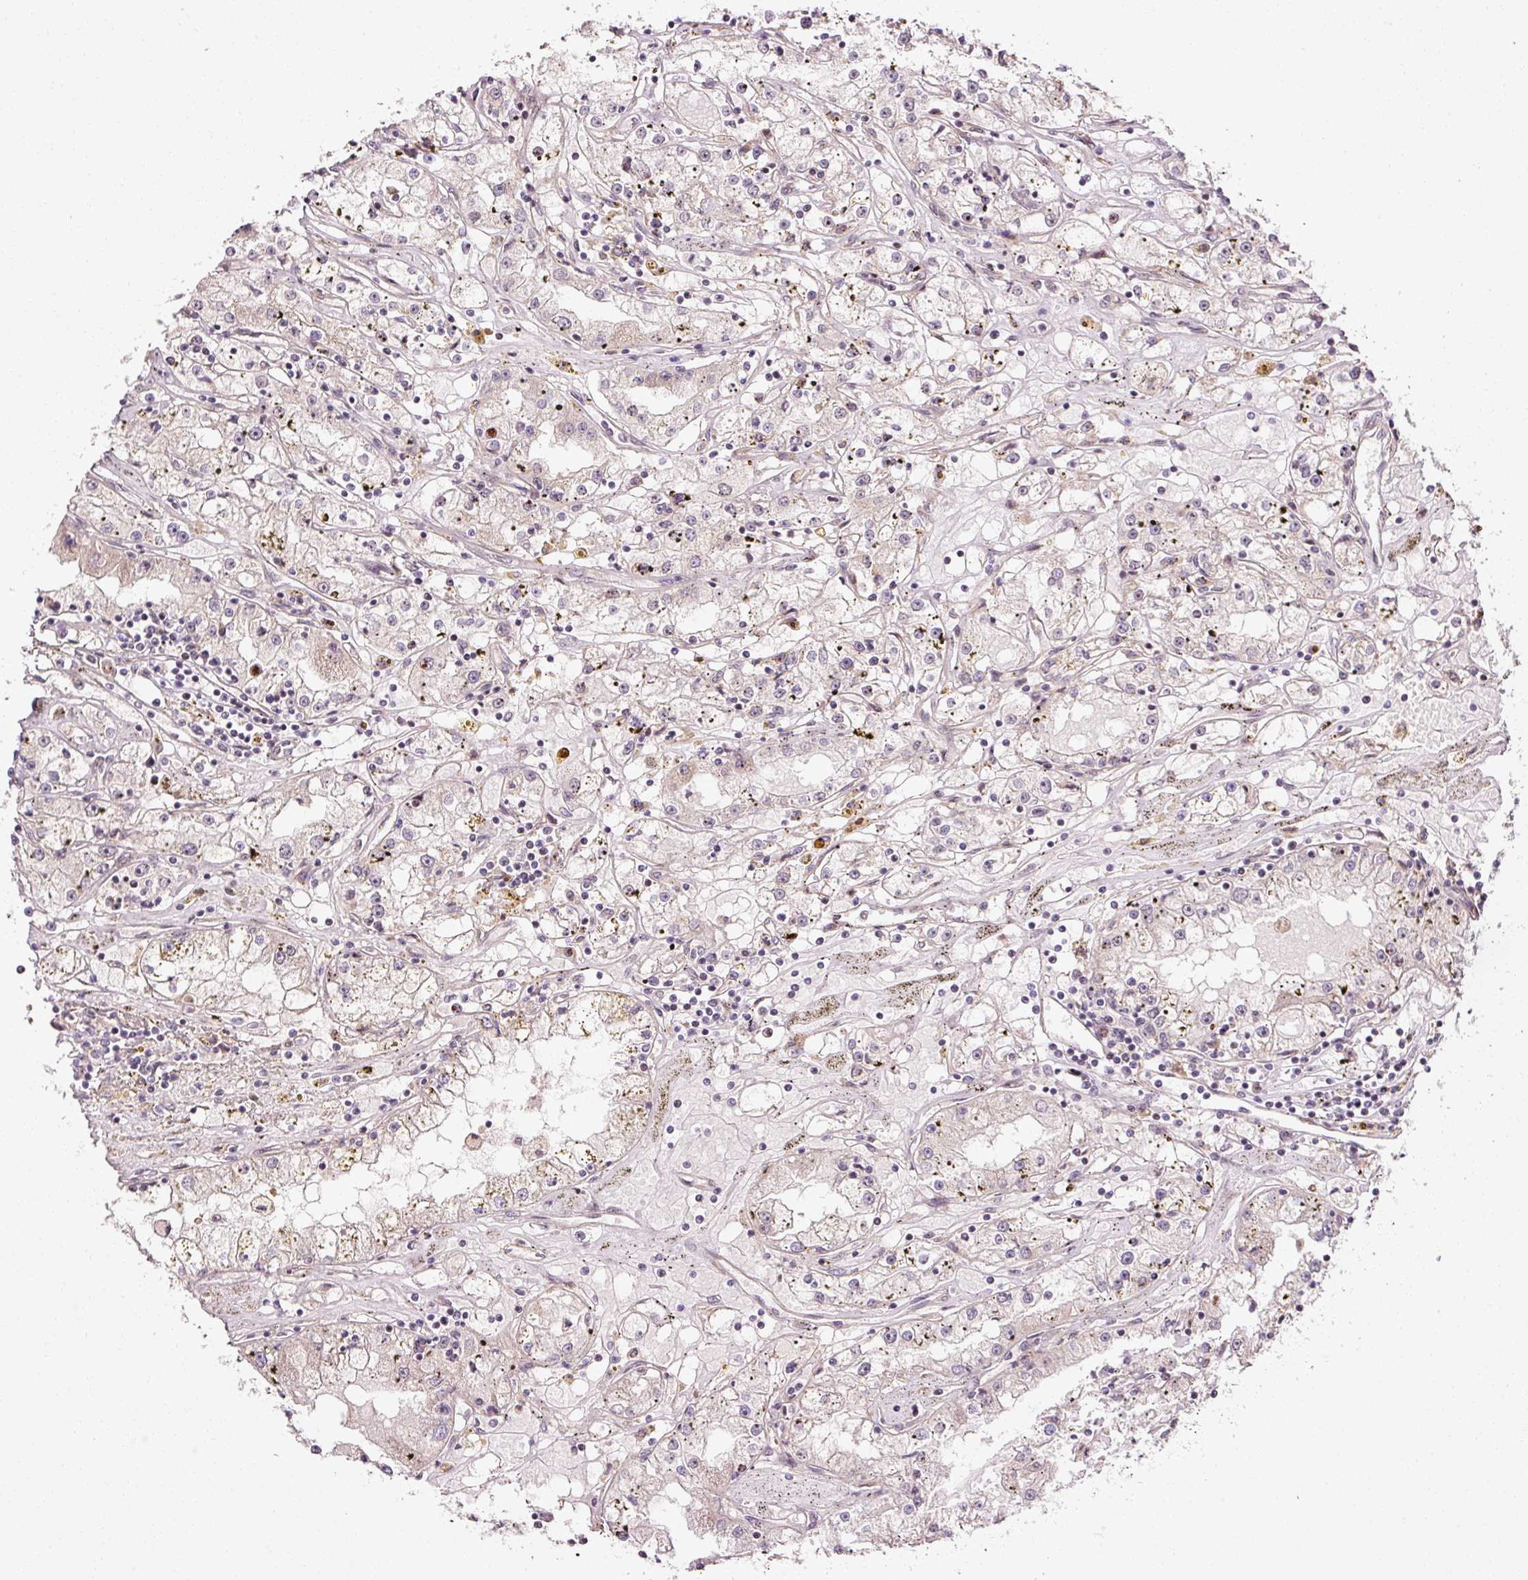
{"staining": {"intensity": "negative", "quantity": "none", "location": "none"}, "tissue": "renal cancer", "cell_type": "Tumor cells", "image_type": "cancer", "snomed": [{"axis": "morphology", "description": "Adenocarcinoma, NOS"}, {"axis": "topography", "description": "Kidney"}], "caption": "Immunohistochemistry image of neoplastic tissue: human renal cancer (adenocarcinoma) stained with DAB exhibits no significant protein positivity in tumor cells. (Stains: DAB (3,3'-diaminobenzidine) IHC with hematoxylin counter stain, Microscopy: brightfield microscopy at high magnification).", "gene": "ANKRD20A1", "patient": {"sex": "male", "age": 56}}